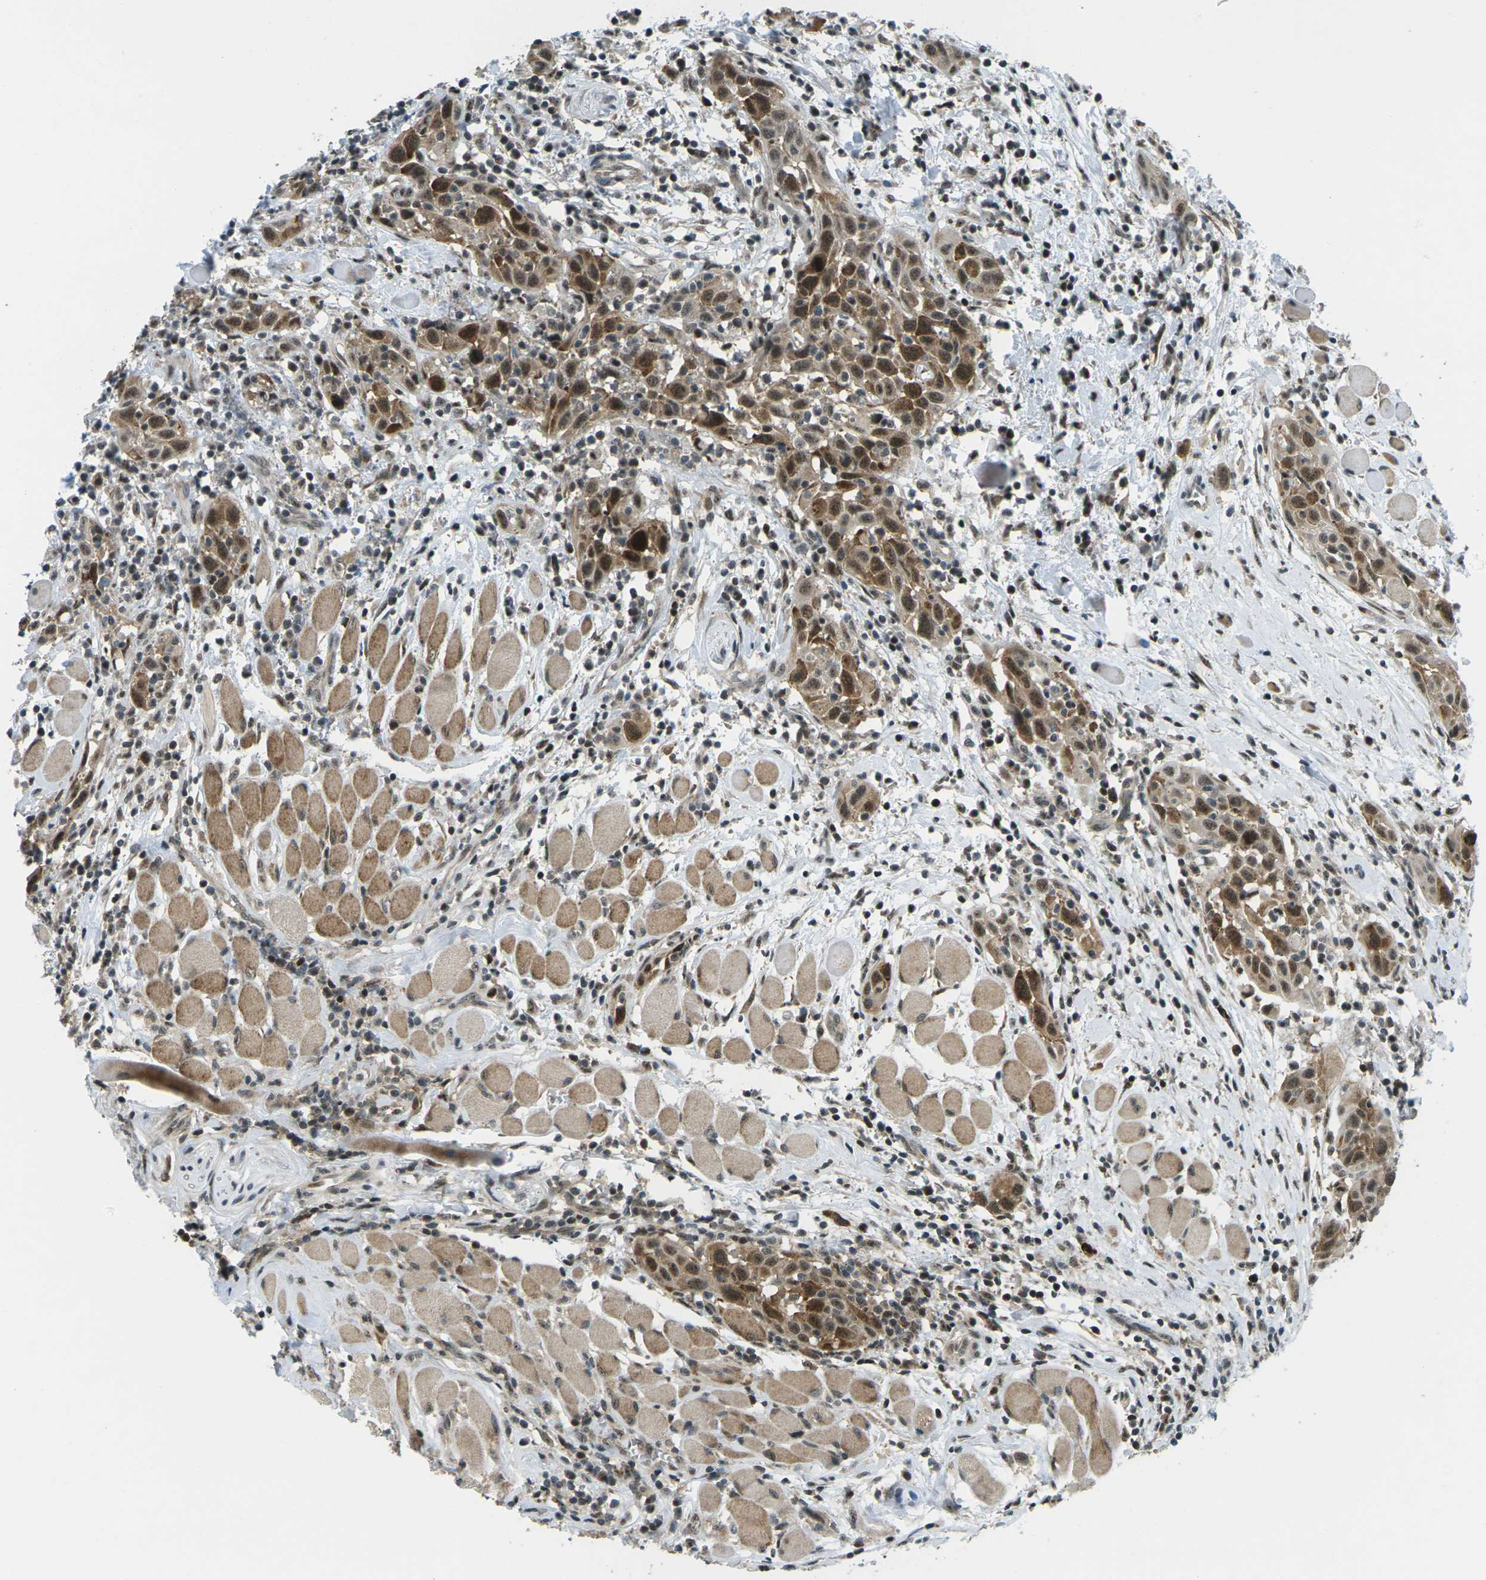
{"staining": {"intensity": "moderate", "quantity": ">75%", "location": "cytoplasmic/membranous,nuclear"}, "tissue": "head and neck cancer", "cell_type": "Tumor cells", "image_type": "cancer", "snomed": [{"axis": "morphology", "description": "Squamous cell carcinoma, NOS"}, {"axis": "topography", "description": "Oral tissue"}, {"axis": "topography", "description": "Head-Neck"}], "caption": "IHC image of squamous cell carcinoma (head and neck) stained for a protein (brown), which shows medium levels of moderate cytoplasmic/membranous and nuclear positivity in approximately >75% of tumor cells.", "gene": "UBE2S", "patient": {"sex": "female", "age": 50}}